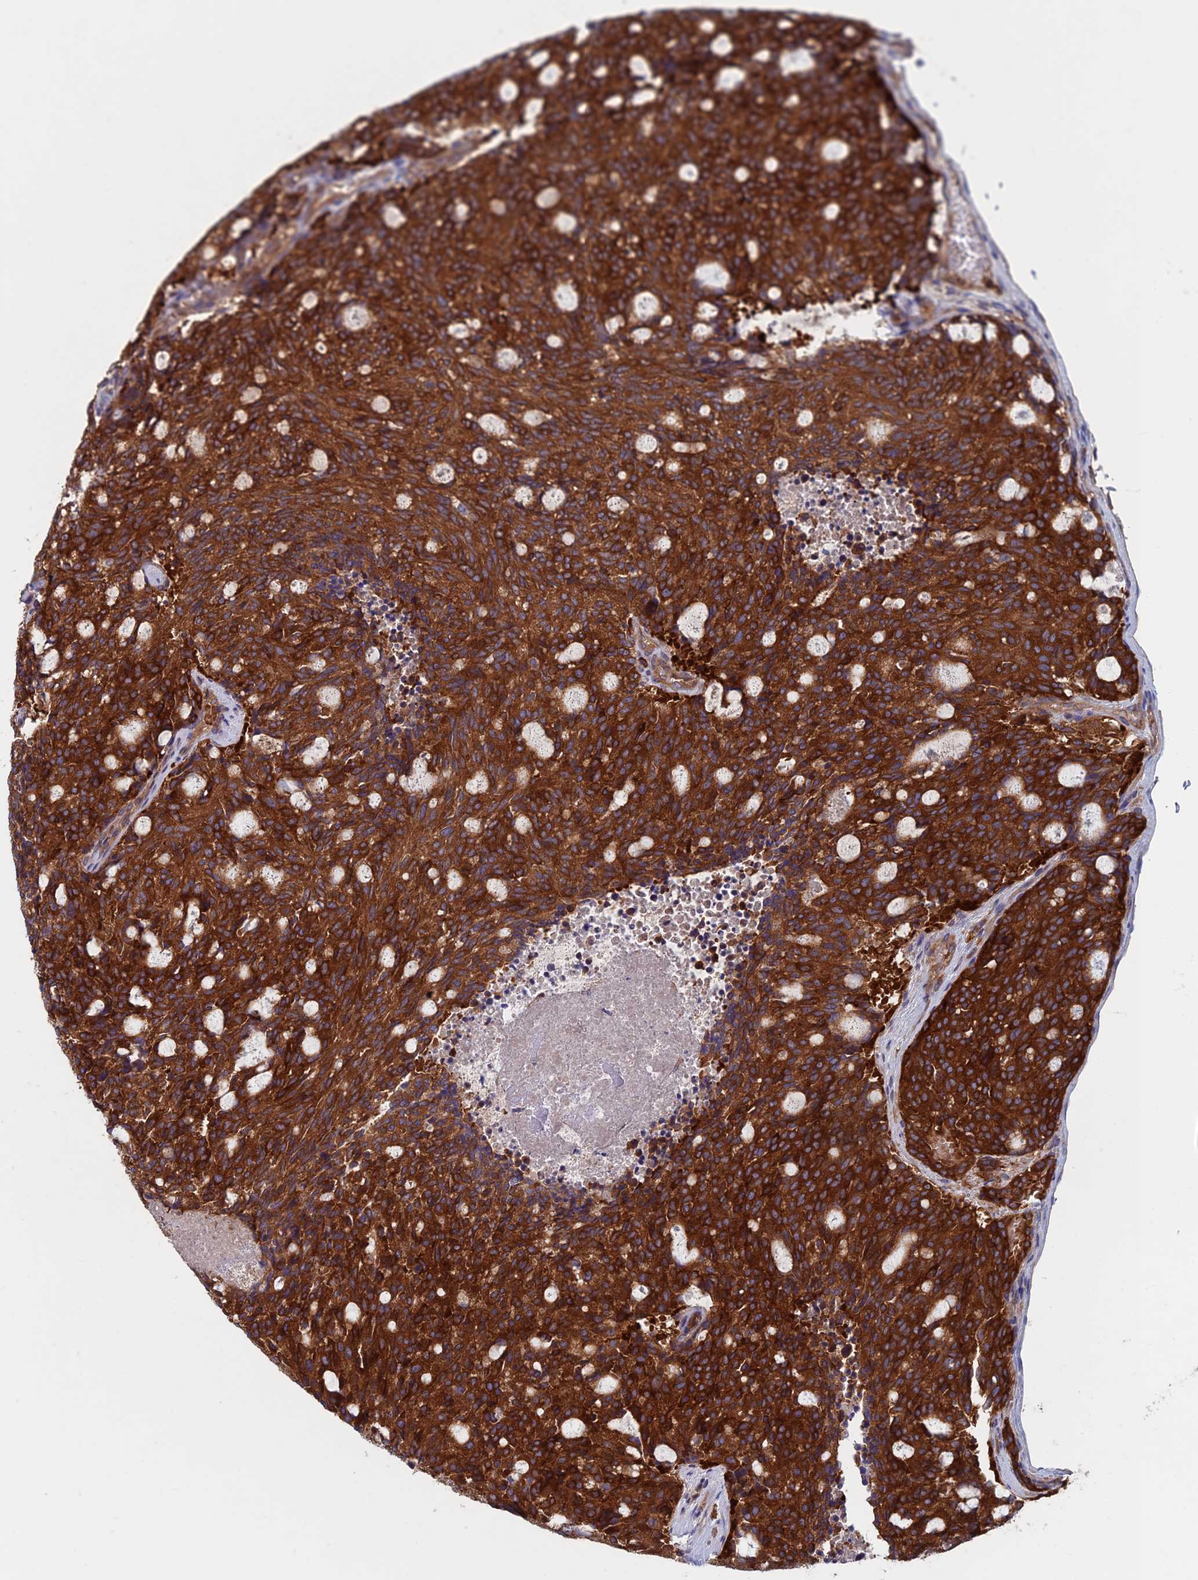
{"staining": {"intensity": "strong", "quantity": ">75%", "location": "cytoplasmic/membranous"}, "tissue": "carcinoid", "cell_type": "Tumor cells", "image_type": "cancer", "snomed": [{"axis": "morphology", "description": "Carcinoid, malignant, NOS"}, {"axis": "topography", "description": "Pancreas"}], "caption": "Protein analysis of carcinoid (malignant) tissue reveals strong cytoplasmic/membranous staining in about >75% of tumor cells.", "gene": "DNM1L", "patient": {"sex": "female", "age": 54}}